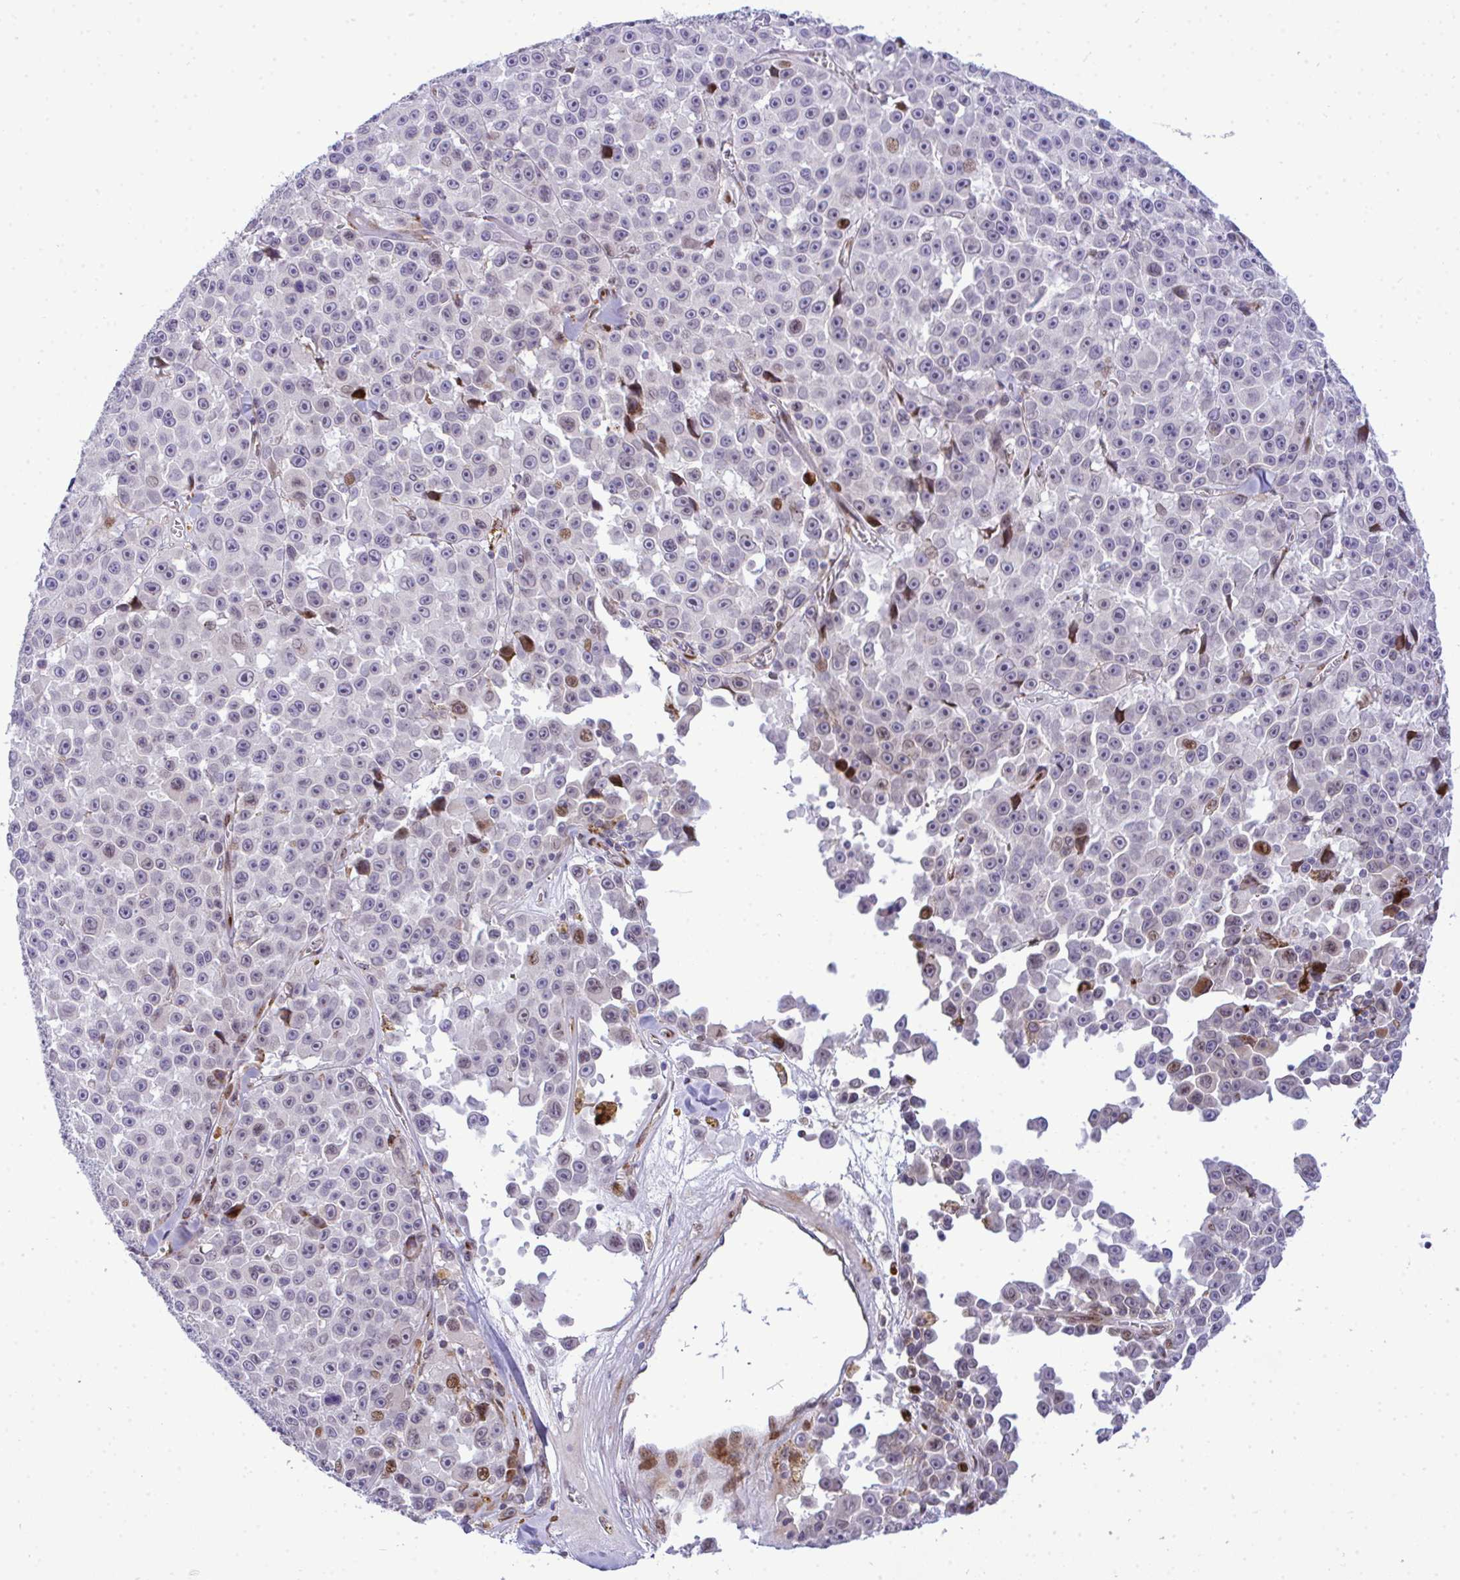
{"staining": {"intensity": "strong", "quantity": "<25%", "location": "cytoplasmic/membranous,nuclear"}, "tissue": "melanoma", "cell_type": "Tumor cells", "image_type": "cancer", "snomed": [{"axis": "morphology", "description": "Malignant melanoma, NOS"}, {"axis": "topography", "description": "Skin"}], "caption": "The micrograph exhibits immunohistochemical staining of malignant melanoma. There is strong cytoplasmic/membranous and nuclear staining is present in approximately <25% of tumor cells.", "gene": "CASTOR2", "patient": {"sex": "female", "age": 66}}